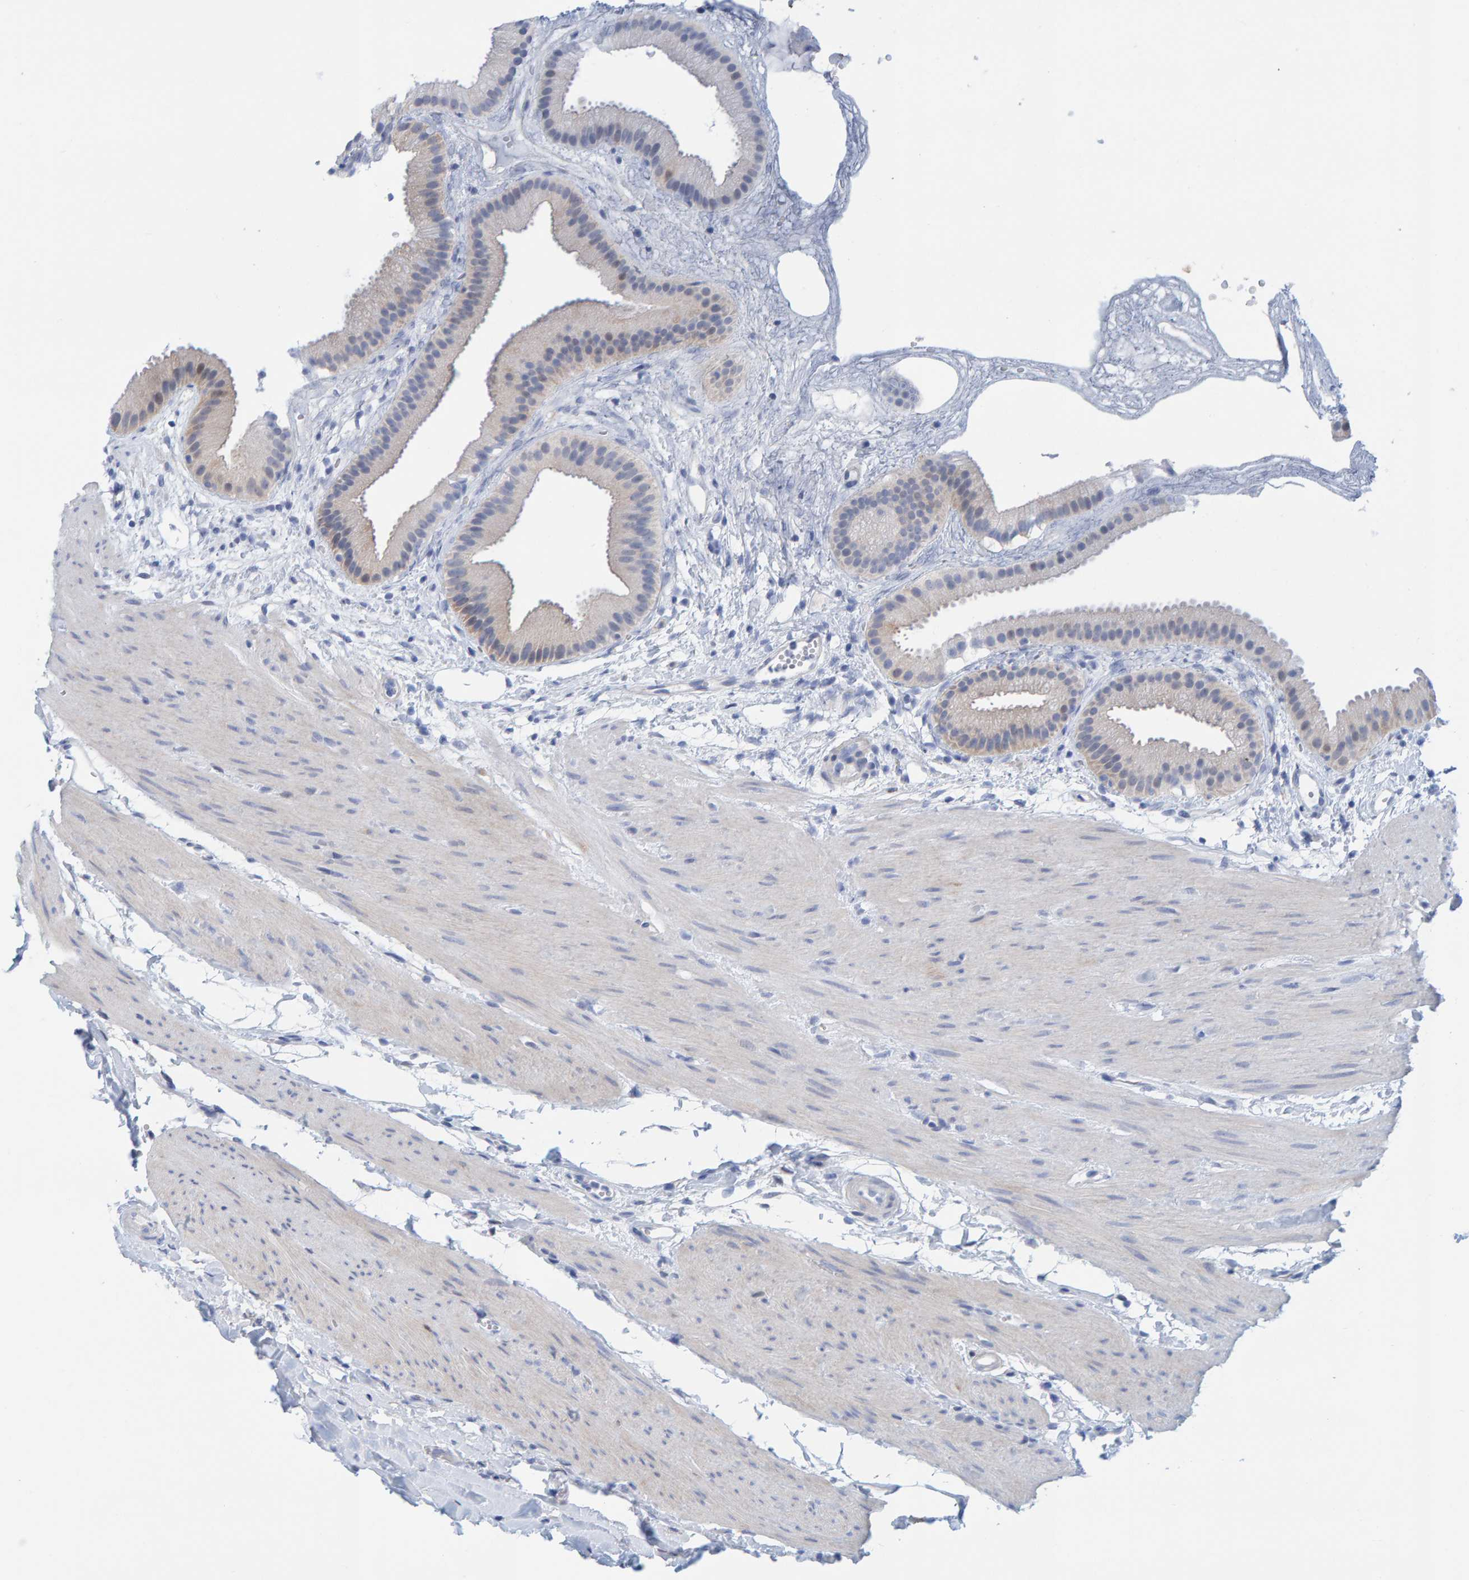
{"staining": {"intensity": "moderate", "quantity": "25%-75%", "location": "cytoplasmic/membranous"}, "tissue": "gallbladder", "cell_type": "Glandular cells", "image_type": "normal", "snomed": [{"axis": "morphology", "description": "Normal tissue, NOS"}, {"axis": "topography", "description": "Gallbladder"}], "caption": "IHC of unremarkable gallbladder exhibits medium levels of moderate cytoplasmic/membranous expression in about 25%-75% of glandular cells. (Brightfield microscopy of DAB IHC at high magnification).", "gene": "KLHL11", "patient": {"sex": "female", "age": 64}}